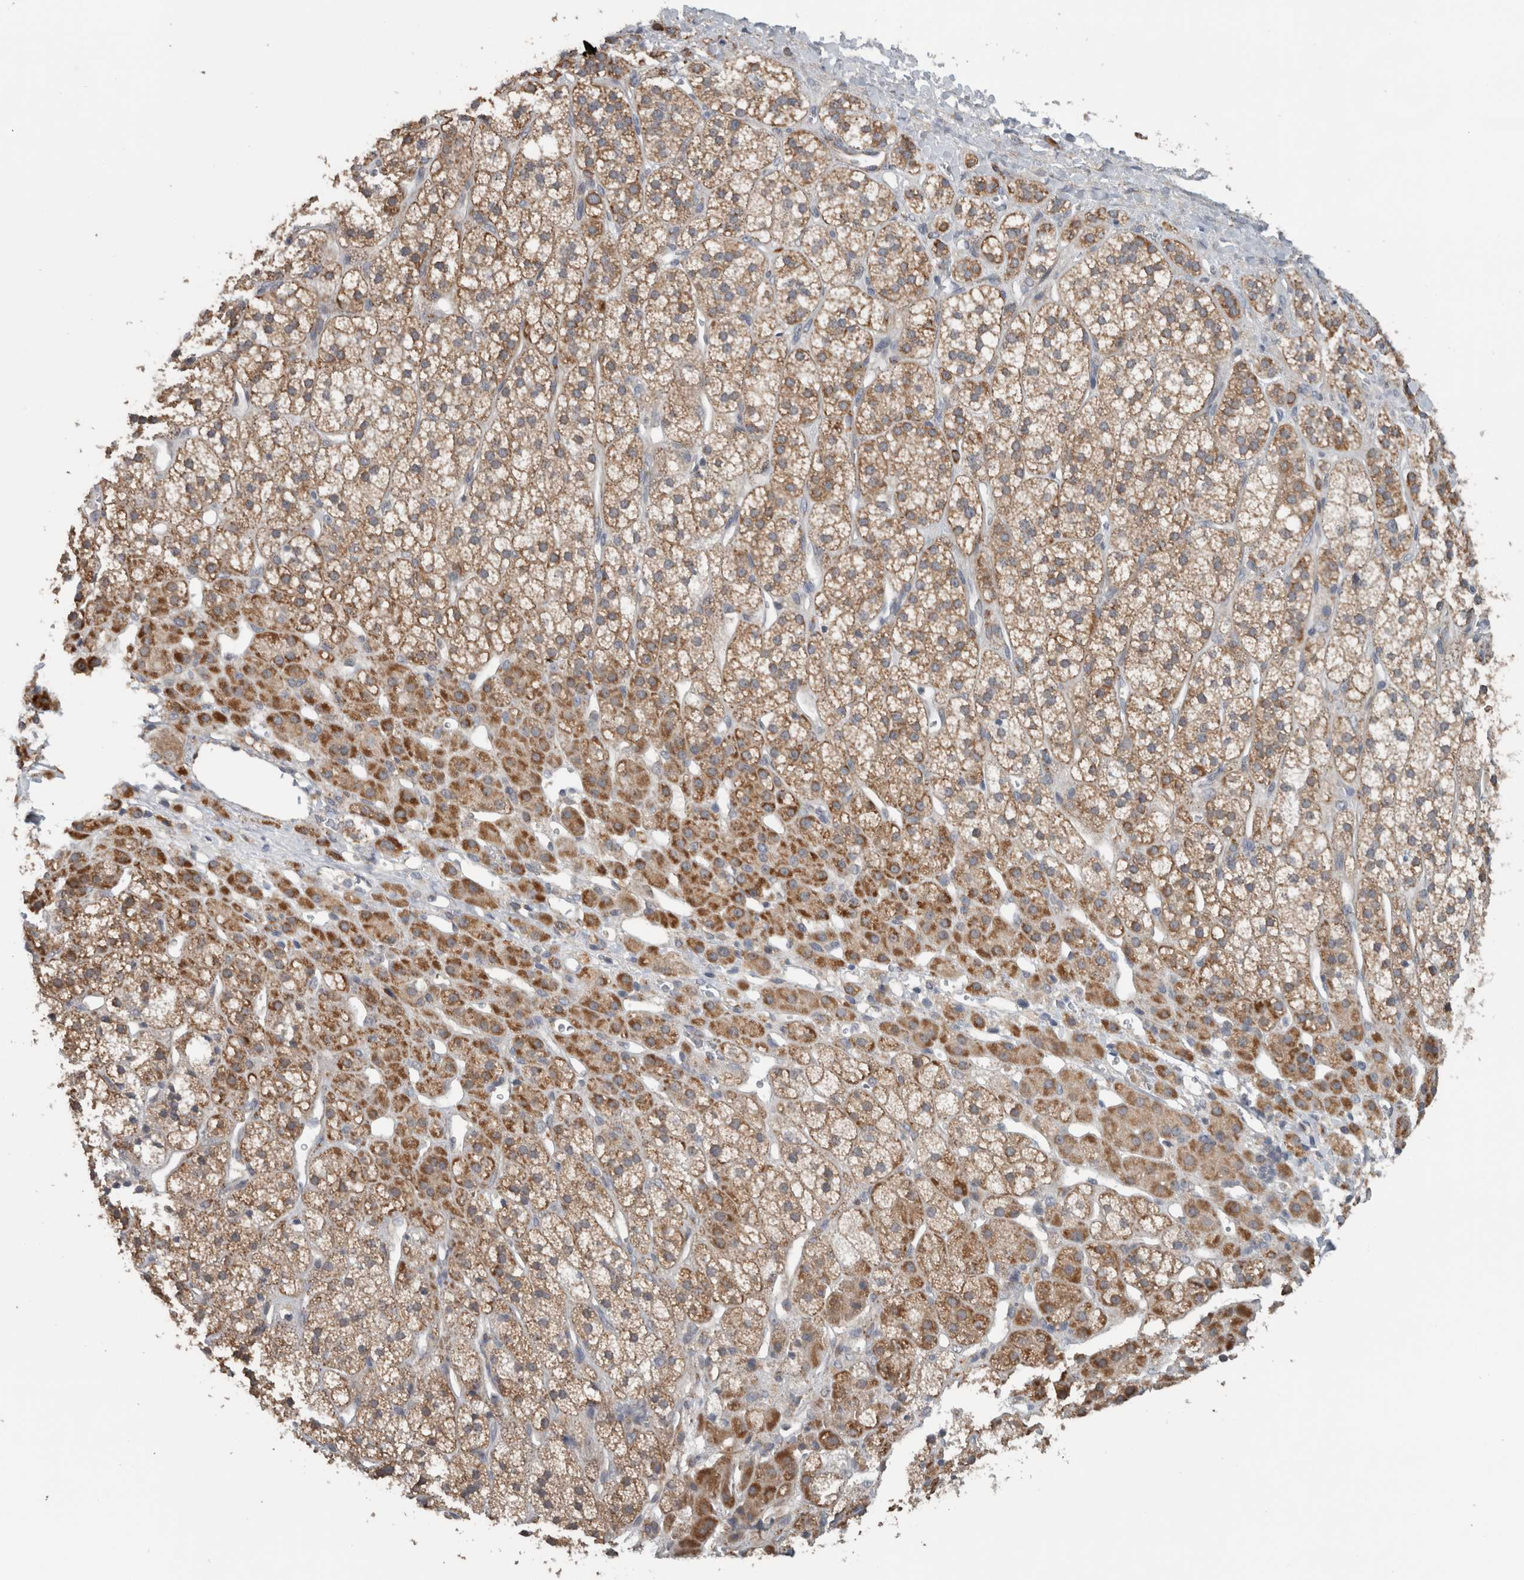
{"staining": {"intensity": "moderate", "quantity": ">75%", "location": "cytoplasmic/membranous"}, "tissue": "adrenal gland", "cell_type": "Glandular cells", "image_type": "normal", "snomed": [{"axis": "morphology", "description": "Normal tissue, NOS"}, {"axis": "topography", "description": "Adrenal gland"}], "caption": "Immunohistochemistry (IHC) (DAB) staining of benign human adrenal gland displays moderate cytoplasmic/membranous protein positivity in approximately >75% of glandular cells.", "gene": "ARMC1", "patient": {"sex": "male", "age": 56}}